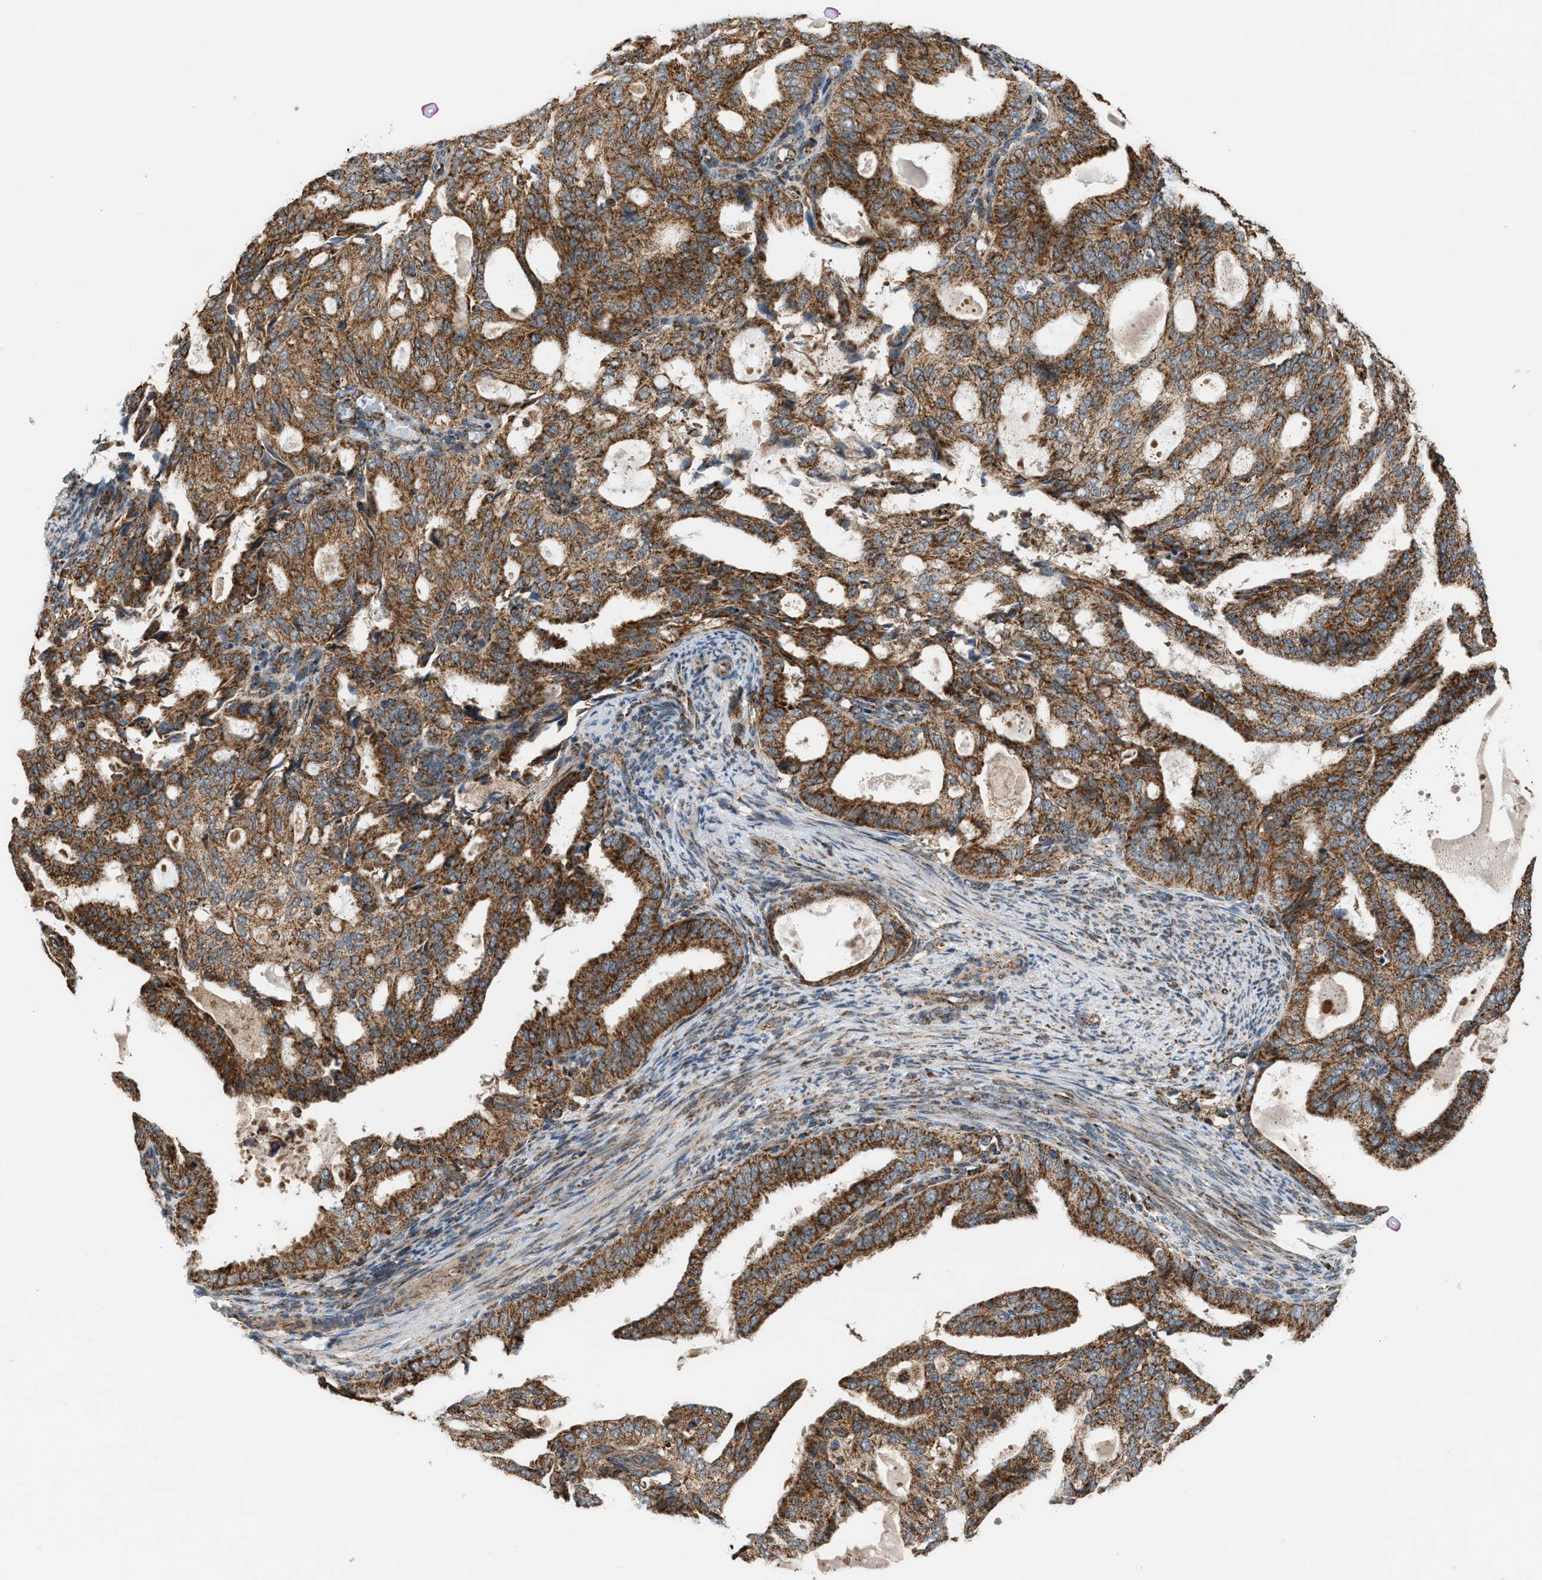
{"staining": {"intensity": "moderate", "quantity": ">75%", "location": "cytoplasmic/membranous"}, "tissue": "endometrial cancer", "cell_type": "Tumor cells", "image_type": "cancer", "snomed": [{"axis": "morphology", "description": "Adenocarcinoma, NOS"}, {"axis": "topography", "description": "Endometrium"}], "caption": "Immunohistochemistry photomicrograph of adenocarcinoma (endometrial) stained for a protein (brown), which reveals medium levels of moderate cytoplasmic/membranous expression in approximately >75% of tumor cells.", "gene": "SGSM2", "patient": {"sex": "female", "age": 58}}